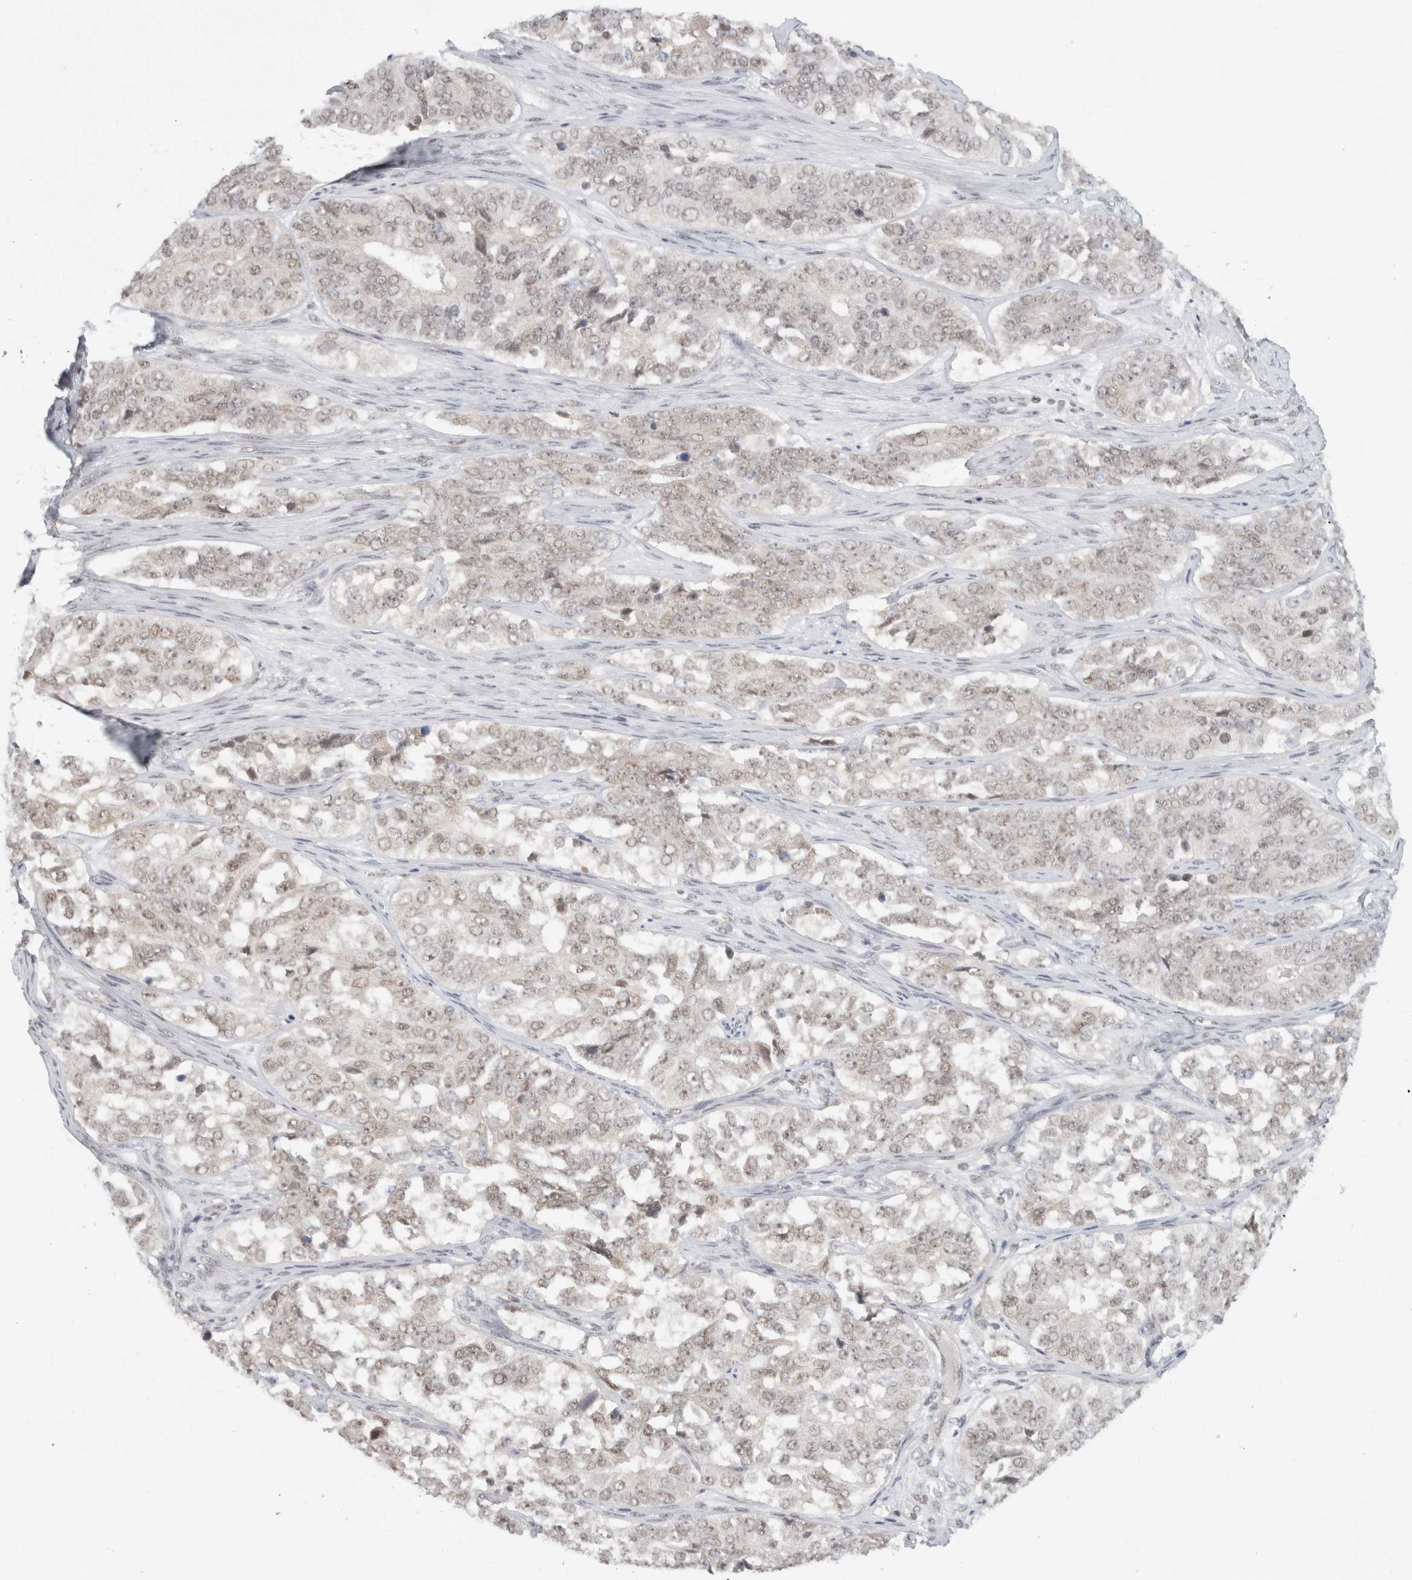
{"staining": {"intensity": "weak", "quantity": "<25%", "location": "nuclear"}, "tissue": "ovarian cancer", "cell_type": "Tumor cells", "image_type": "cancer", "snomed": [{"axis": "morphology", "description": "Carcinoma, endometroid"}, {"axis": "topography", "description": "Ovary"}], "caption": "Protein analysis of ovarian endometroid carcinoma displays no significant expression in tumor cells.", "gene": "TRMT12", "patient": {"sex": "female", "age": 51}}